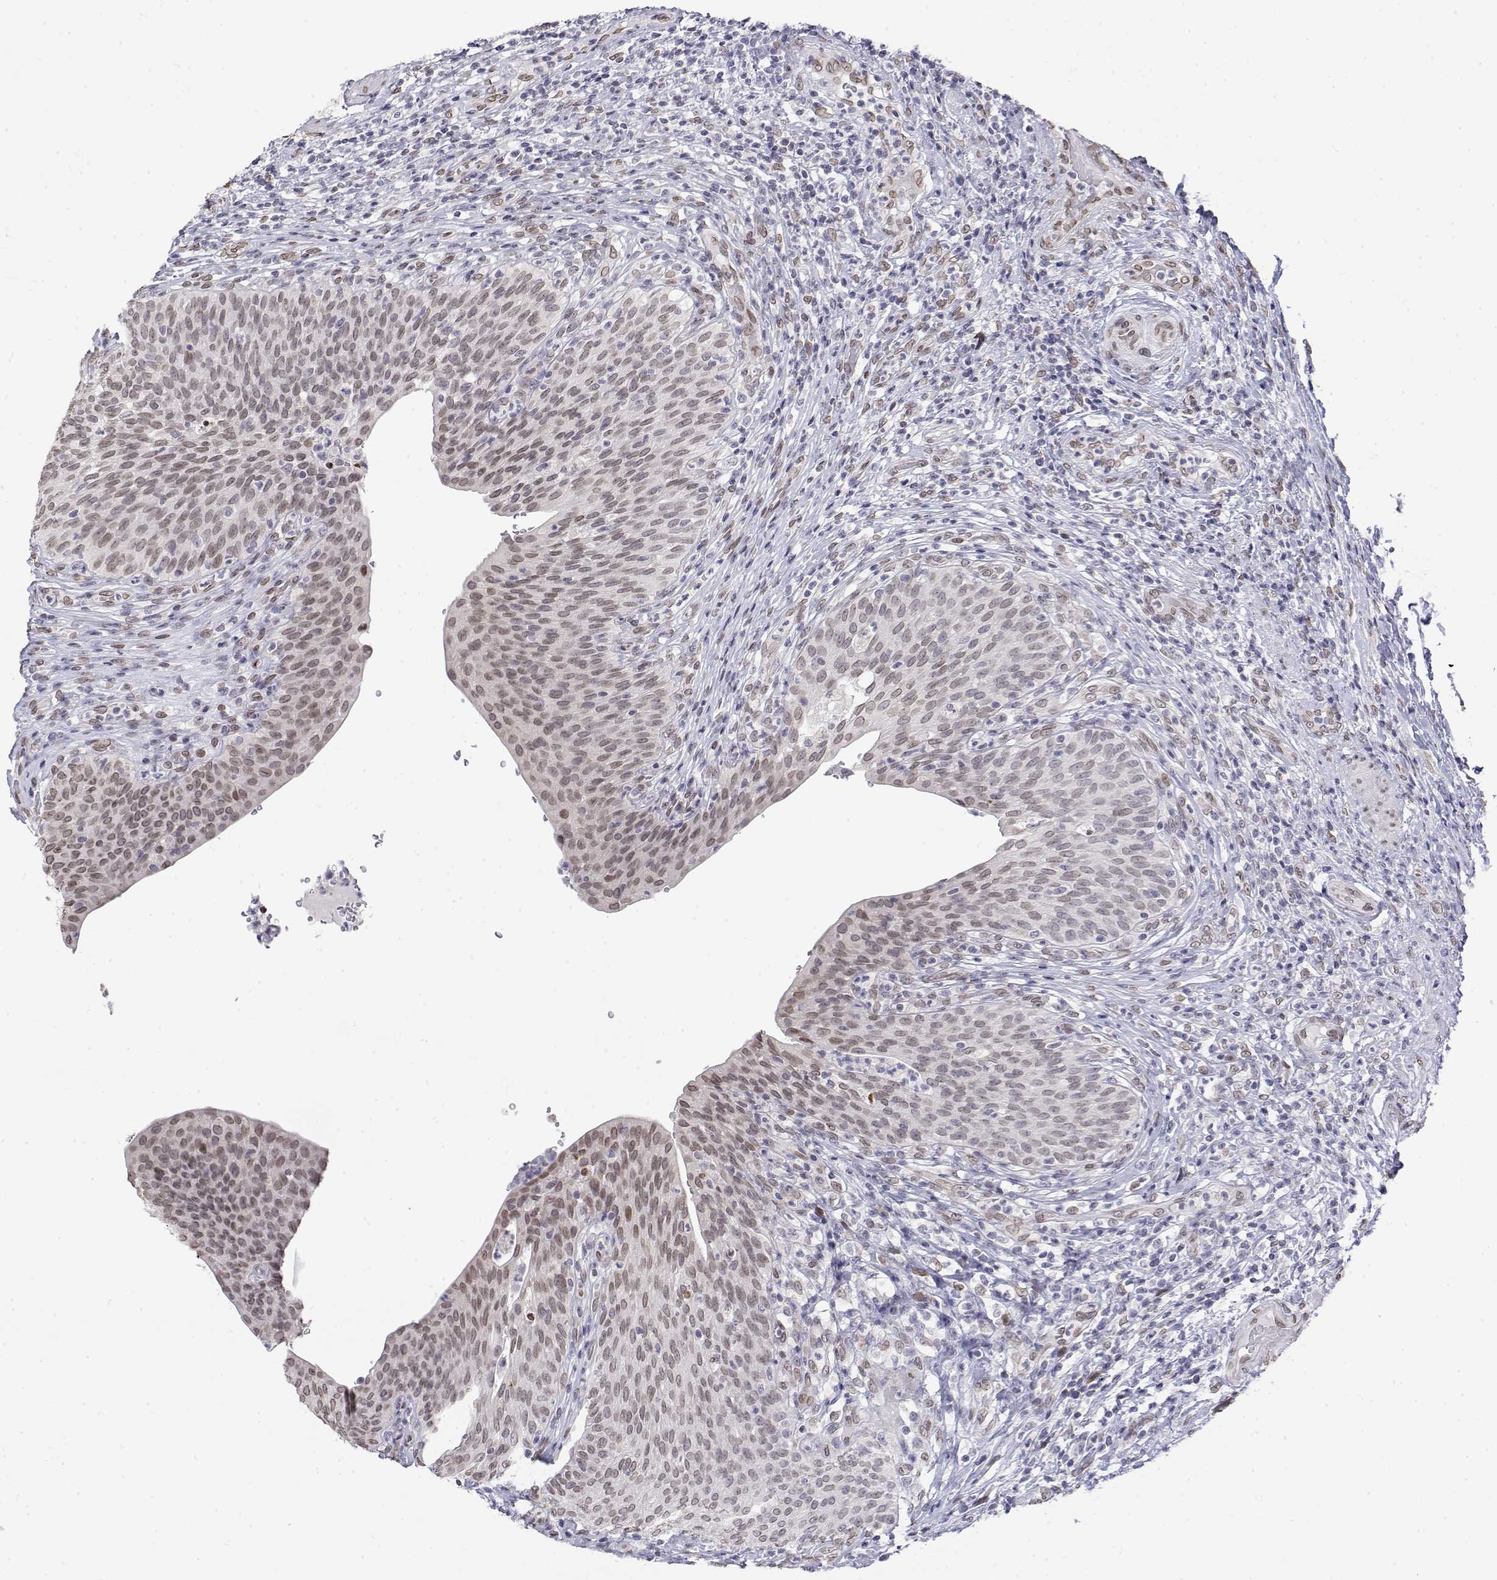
{"staining": {"intensity": "moderate", "quantity": "25%-75%", "location": "nuclear"}, "tissue": "urinary bladder", "cell_type": "Urothelial cells", "image_type": "normal", "snomed": [{"axis": "morphology", "description": "Normal tissue, NOS"}, {"axis": "topography", "description": "Urinary bladder"}, {"axis": "topography", "description": "Peripheral nerve tissue"}], "caption": "Immunohistochemistry (IHC) image of unremarkable human urinary bladder stained for a protein (brown), which shows medium levels of moderate nuclear positivity in about 25%-75% of urothelial cells.", "gene": "ZNF532", "patient": {"sex": "male", "age": 66}}